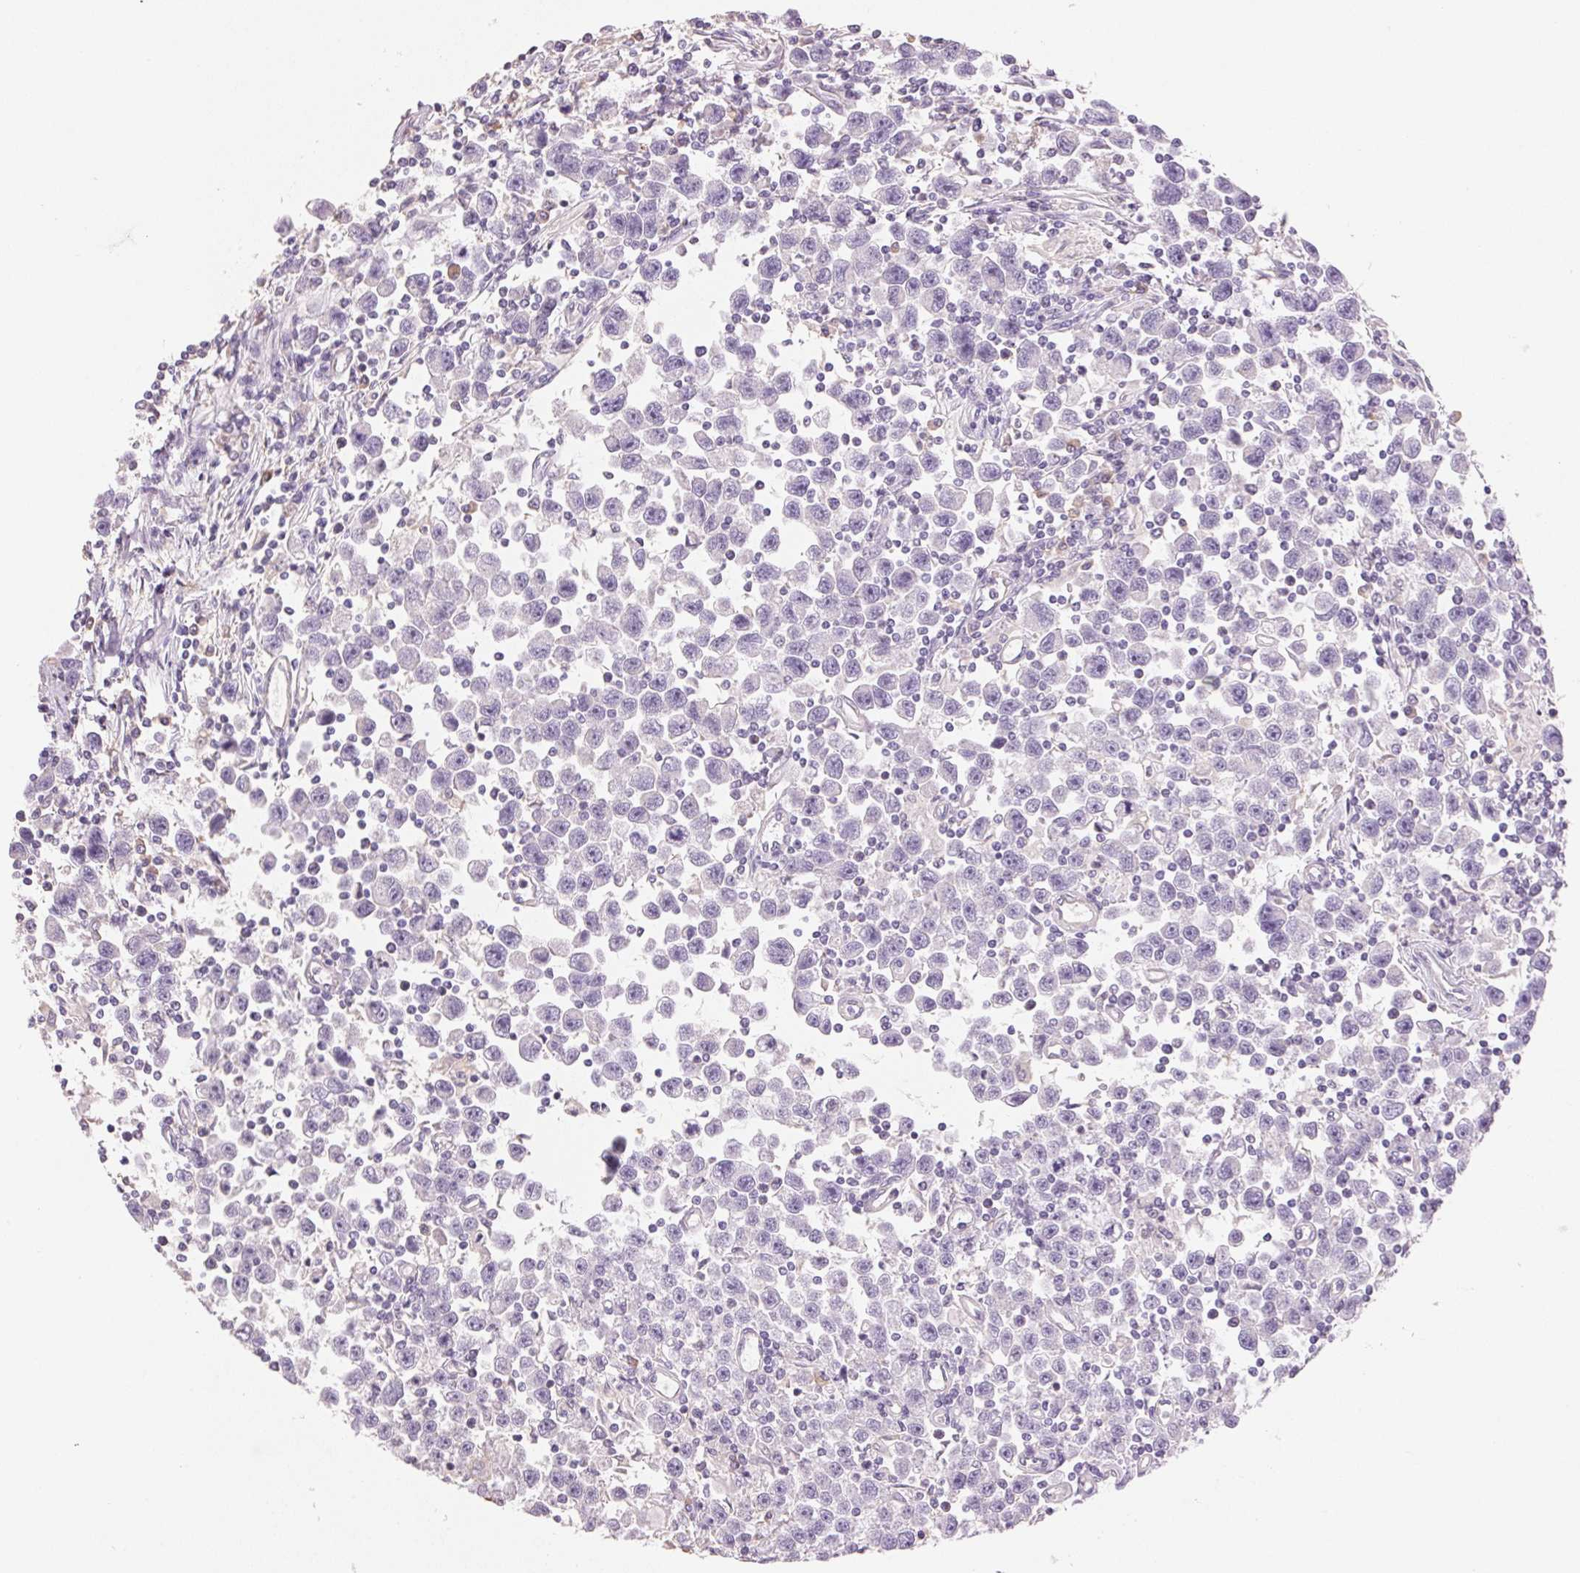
{"staining": {"intensity": "negative", "quantity": "none", "location": "none"}, "tissue": "testis cancer", "cell_type": "Tumor cells", "image_type": "cancer", "snomed": [{"axis": "morphology", "description": "Seminoma, NOS"}, {"axis": "topography", "description": "Testis"}], "caption": "IHC photomicrograph of human seminoma (testis) stained for a protein (brown), which exhibits no positivity in tumor cells.", "gene": "LYZL6", "patient": {"sex": "male", "age": 31}}